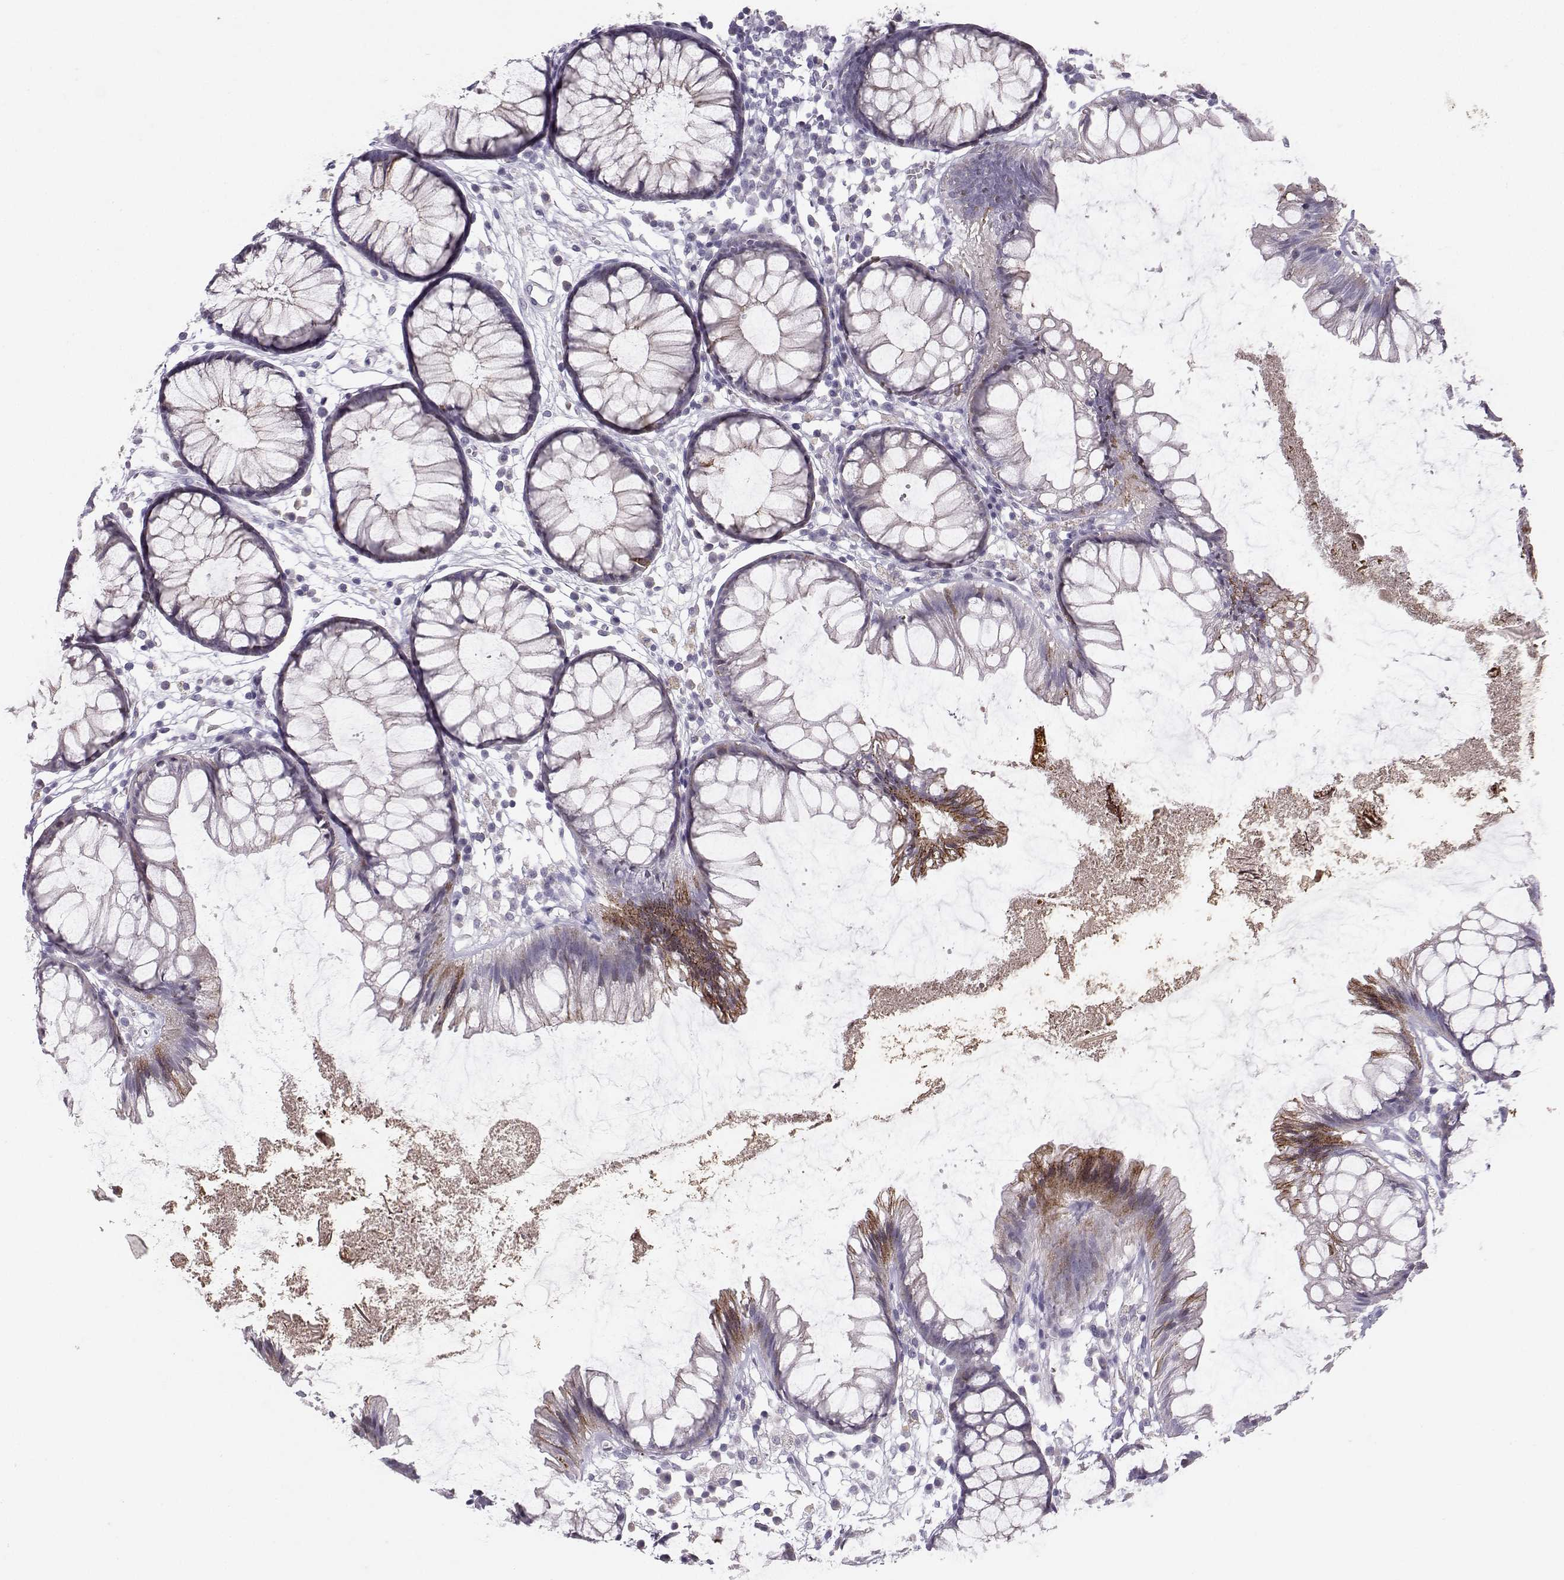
{"staining": {"intensity": "negative", "quantity": "none", "location": "none"}, "tissue": "colon", "cell_type": "Endothelial cells", "image_type": "normal", "snomed": [{"axis": "morphology", "description": "Normal tissue, NOS"}, {"axis": "morphology", "description": "Adenocarcinoma, NOS"}, {"axis": "topography", "description": "Colon"}], "caption": "Immunohistochemistry image of benign colon stained for a protein (brown), which exhibits no positivity in endothelial cells. (DAB immunohistochemistry, high magnification).", "gene": "PKP2", "patient": {"sex": "male", "age": 65}}